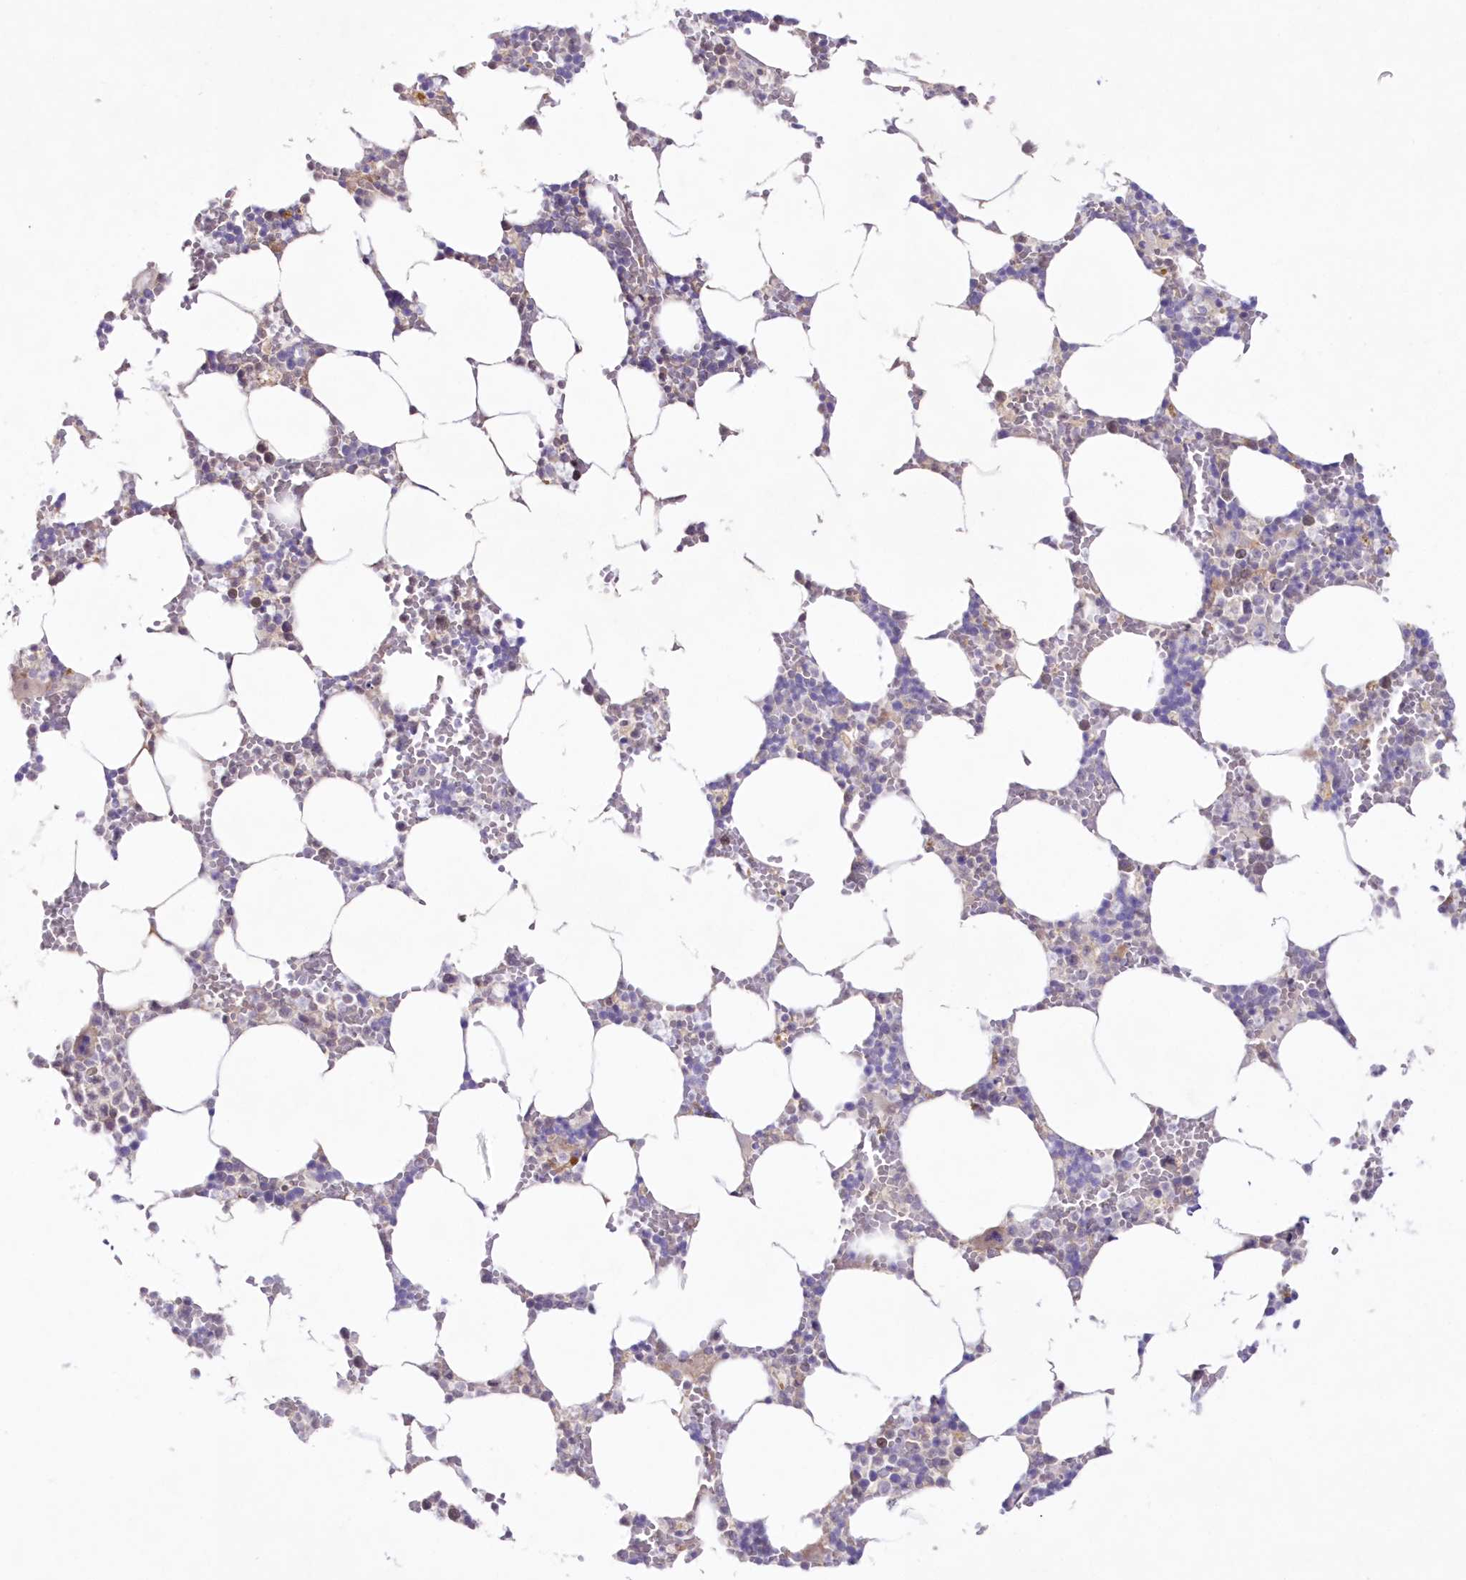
{"staining": {"intensity": "moderate", "quantity": "<25%", "location": "cytoplasmic/membranous"}, "tissue": "bone marrow", "cell_type": "Hematopoietic cells", "image_type": "normal", "snomed": [{"axis": "morphology", "description": "Normal tissue, NOS"}, {"axis": "topography", "description": "Bone marrow"}], "caption": "A histopathology image of bone marrow stained for a protein displays moderate cytoplasmic/membranous brown staining in hematopoietic cells. The staining was performed using DAB (3,3'-diaminobenzidine), with brown indicating positive protein expression. Nuclei are stained blue with hematoxylin.", "gene": "NEU4", "patient": {"sex": "male", "age": 70}}